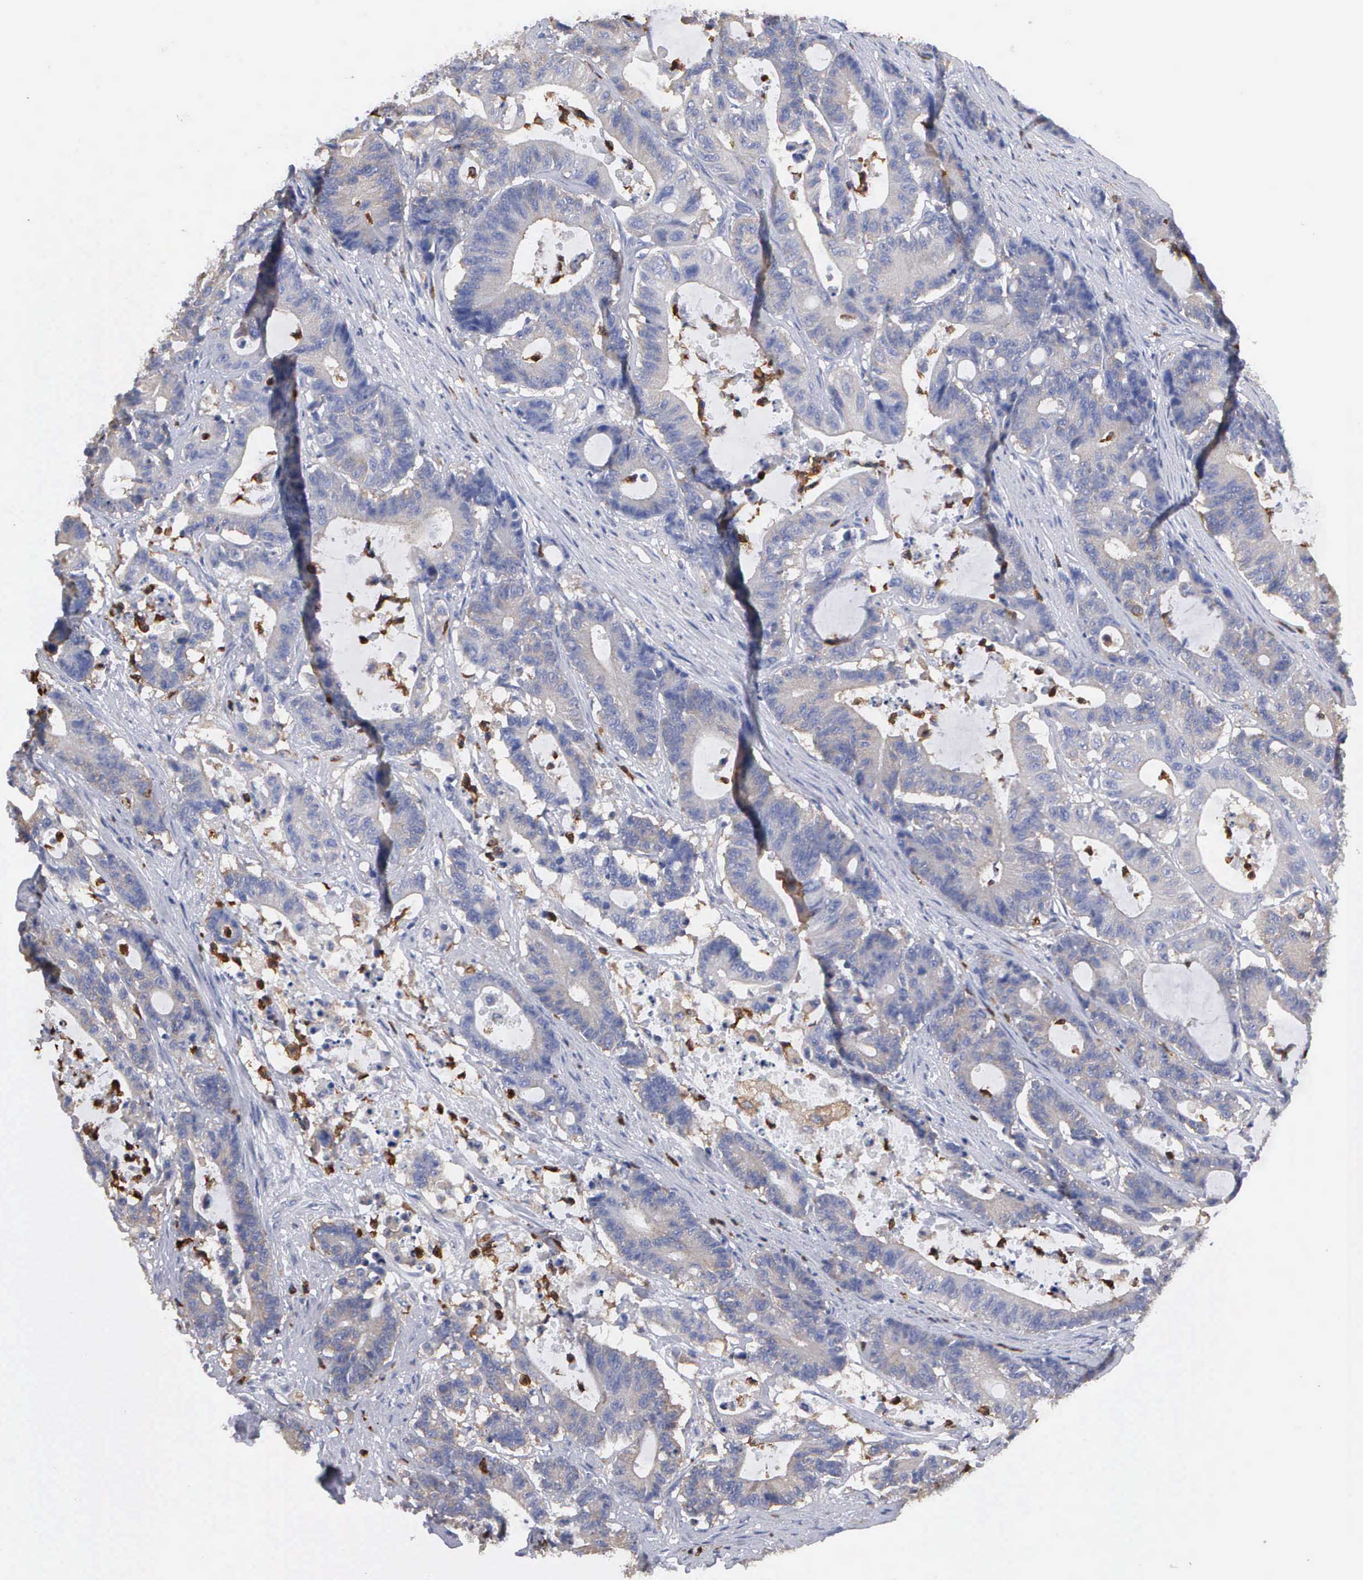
{"staining": {"intensity": "weak", "quantity": "<25%", "location": "cytoplasmic/membranous"}, "tissue": "colorectal cancer", "cell_type": "Tumor cells", "image_type": "cancer", "snomed": [{"axis": "morphology", "description": "Adenocarcinoma, NOS"}, {"axis": "topography", "description": "Colon"}], "caption": "Tumor cells show no significant expression in colorectal adenocarcinoma. (Brightfield microscopy of DAB (3,3'-diaminobenzidine) IHC at high magnification).", "gene": "G6PD", "patient": {"sex": "female", "age": 84}}